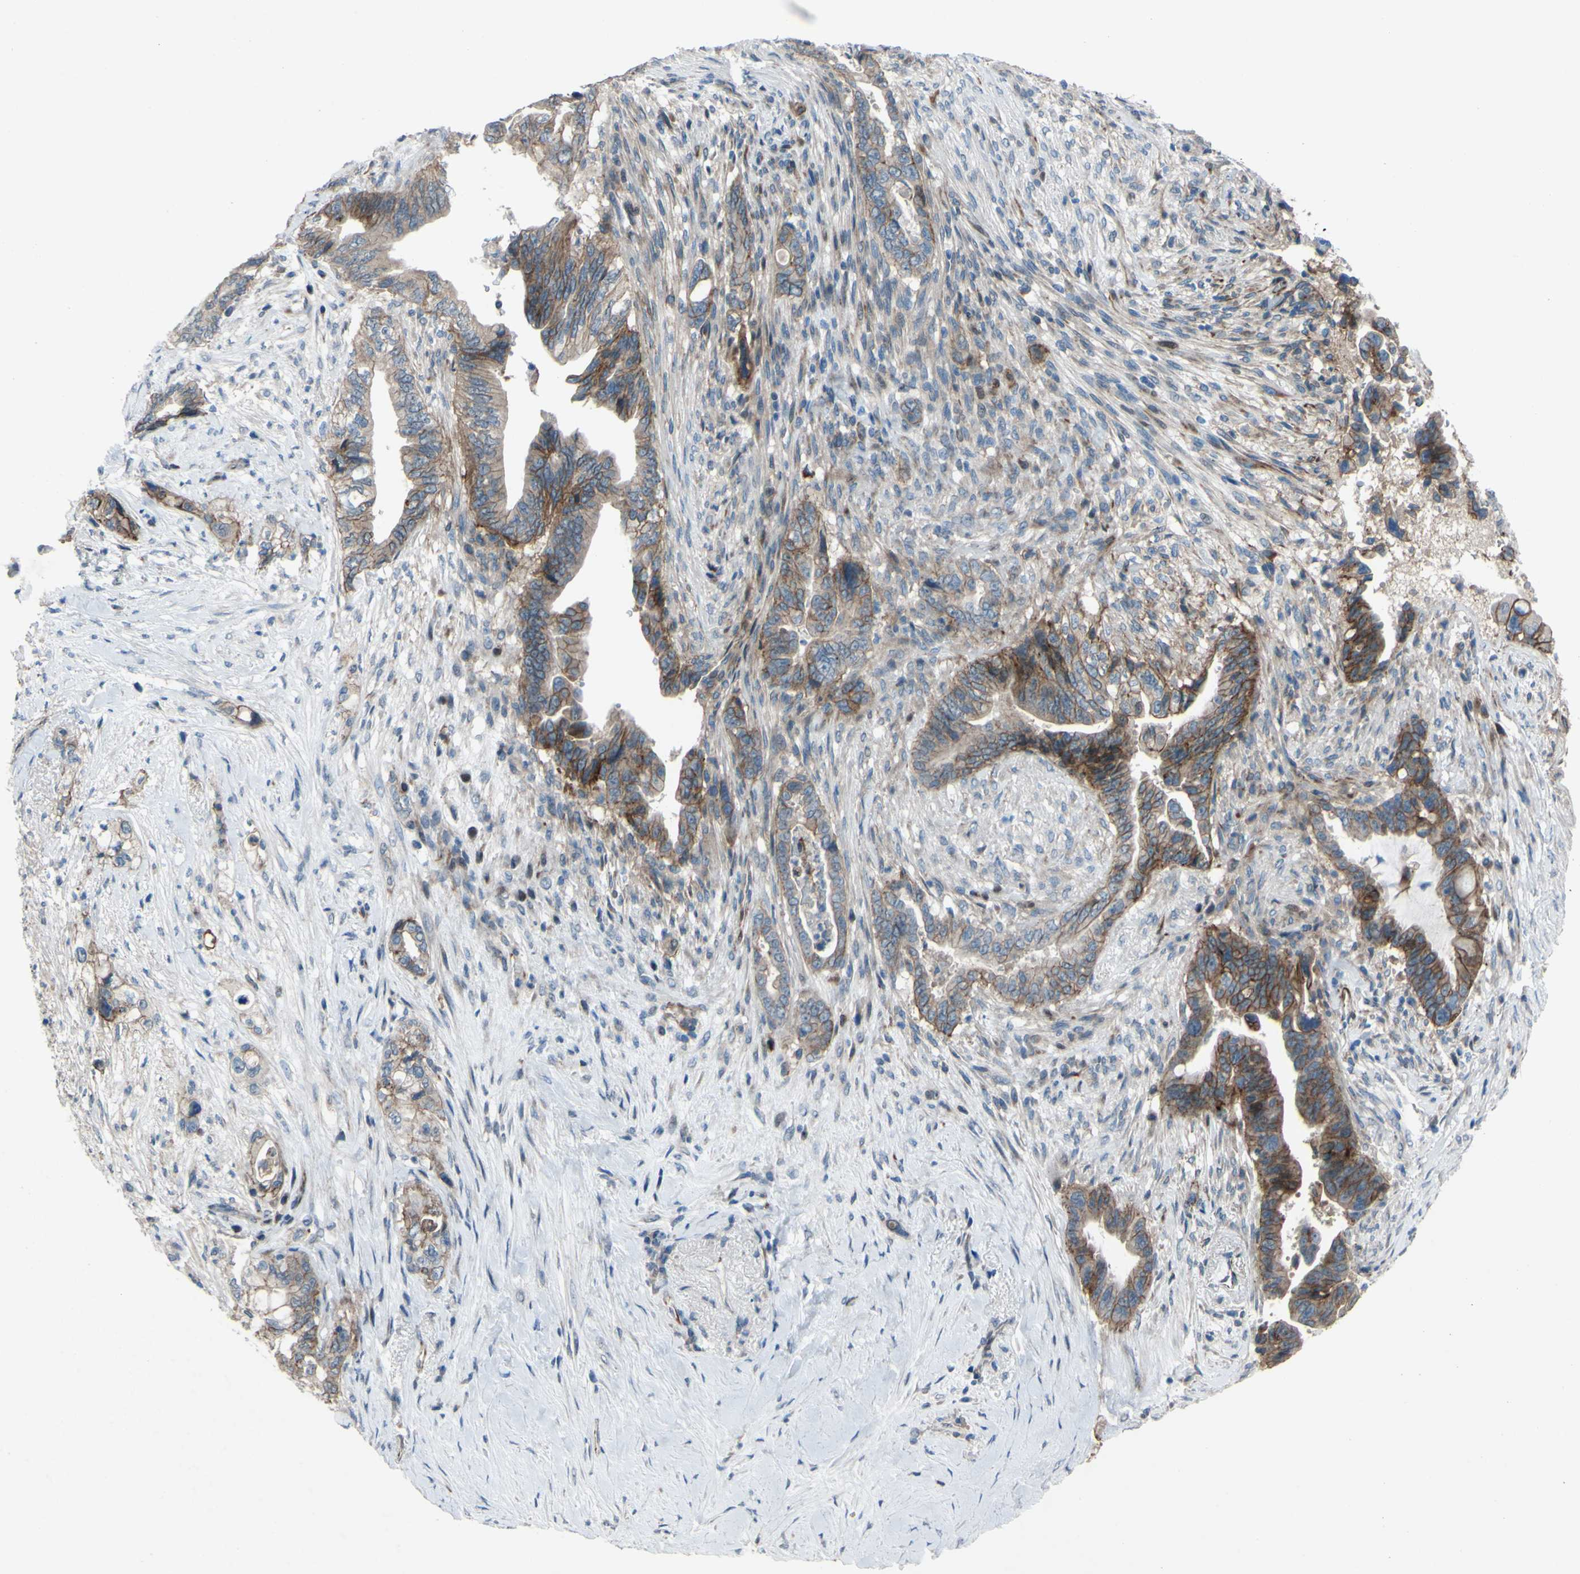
{"staining": {"intensity": "moderate", "quantity": ">75%", "location": "cytoplasmic/membranous"}, "tissue": "pancreatic cancer", "cell_type": "Tumor cells", "image_type": "cancer", "snomed": [{"axis": "morphology", "description": "Adenocarcinoma, NOS"}, {"axis": "topography", "description": "Pancreas"}], "caption": "Pancreatic cancer (adenocarcinoma) stained with a protein marker shows moderate staining in tumor cells.", "gene": "CDCP1", "patient": {"sex": "male", "age": 70}}